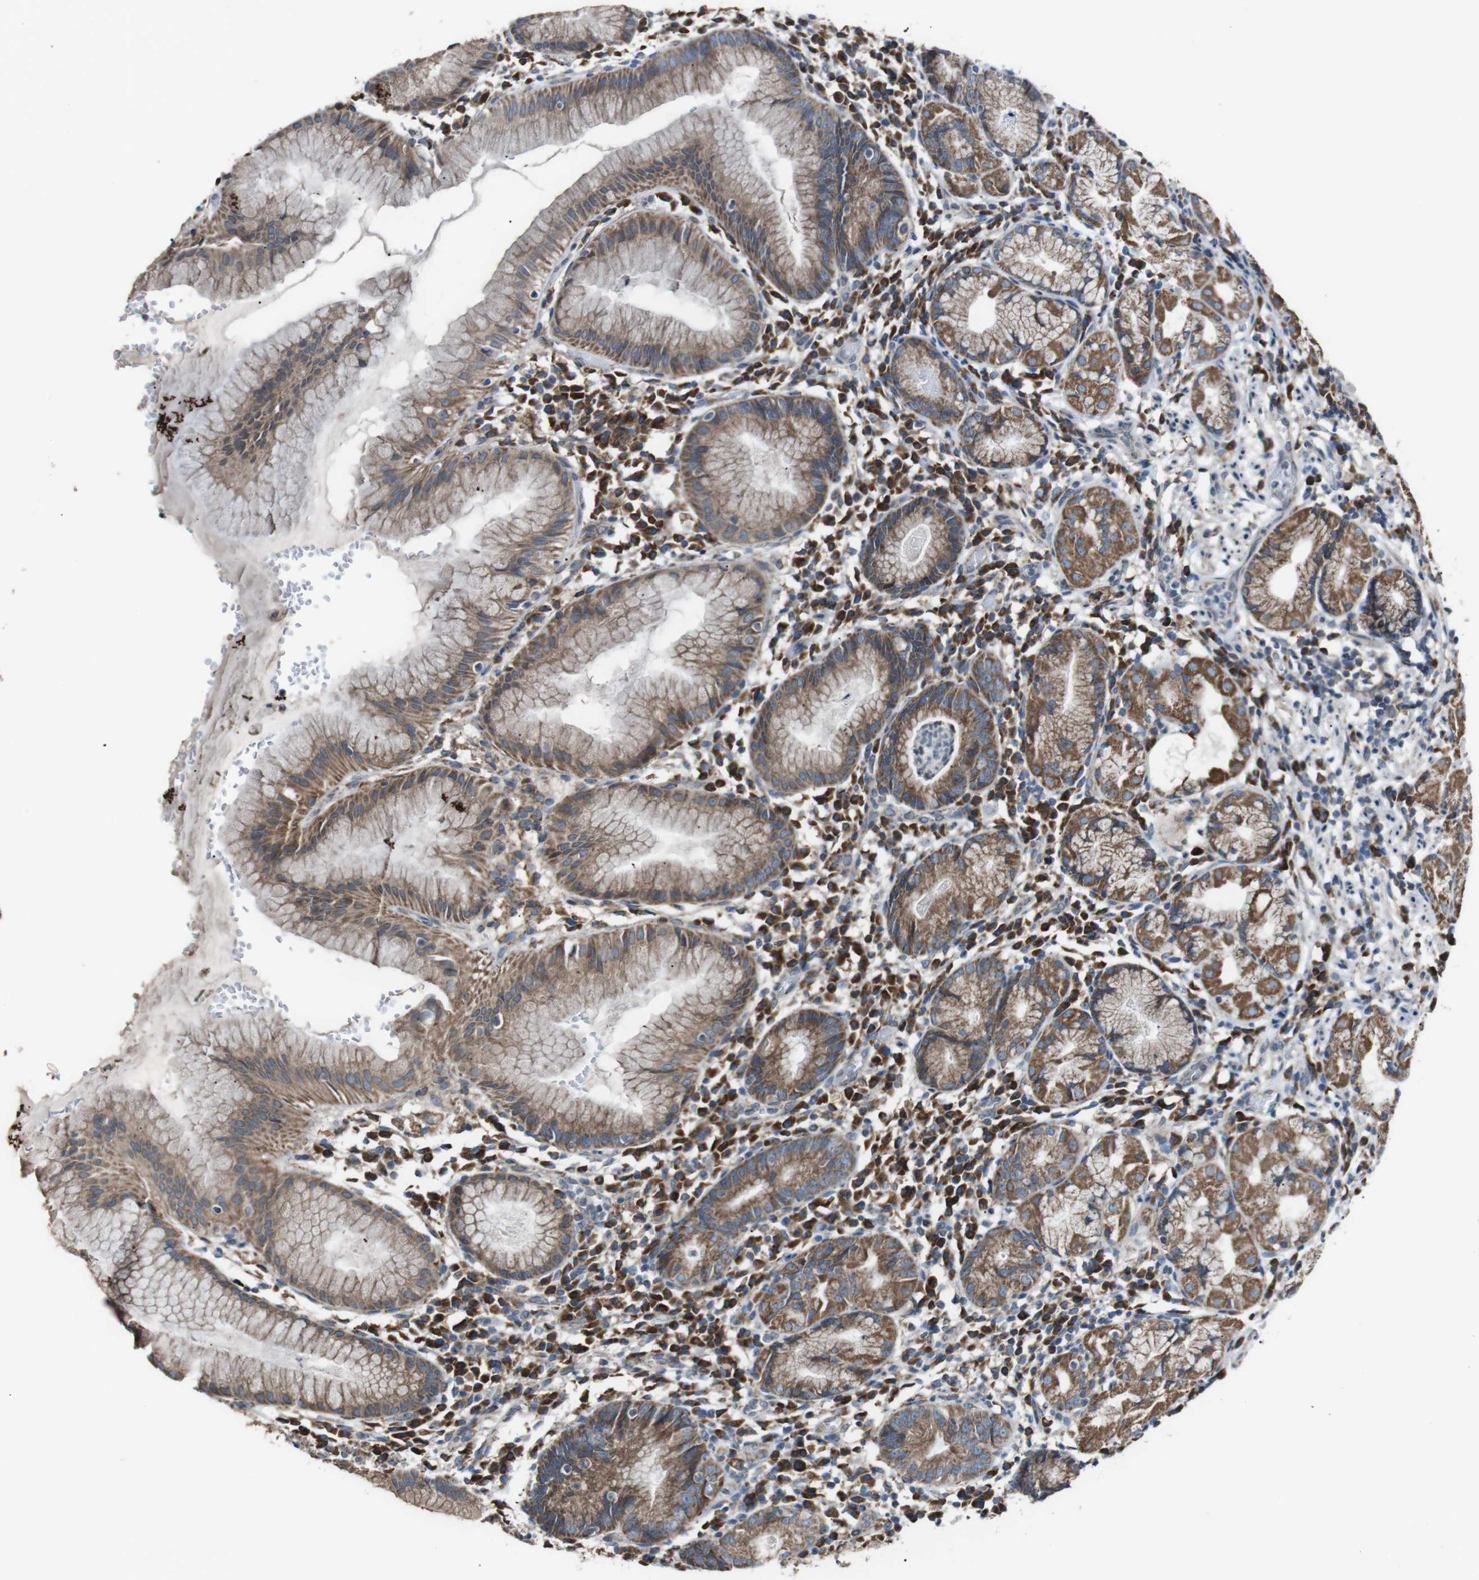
{"staining": {"intensity": "moderate", "quantity": ">75%", "location": "cytoplasmic/membranous"}, "tissue": "stomach", "cell_type": "Glandular cells", "image_type": "normal", "snomed": [{"axis": "morphology", "description": "Normal tissue, NOS"}, {"axis": "topography", "description": "Stomach"}, {"axis": "topography", "description": "Stomach, lower"}], "caption": "Immunohistochemistry image of unremarkable stomach: human stomach stained using immunohistochemistry reveals medium levels of moderate protein expression localized specifically in the cytoplasmic/membranous of glandular cells, appearing as a cytoplasmic/membranous brown color.", "gene": "CISD2", "patient": {"sex": "female", "age": 75}}